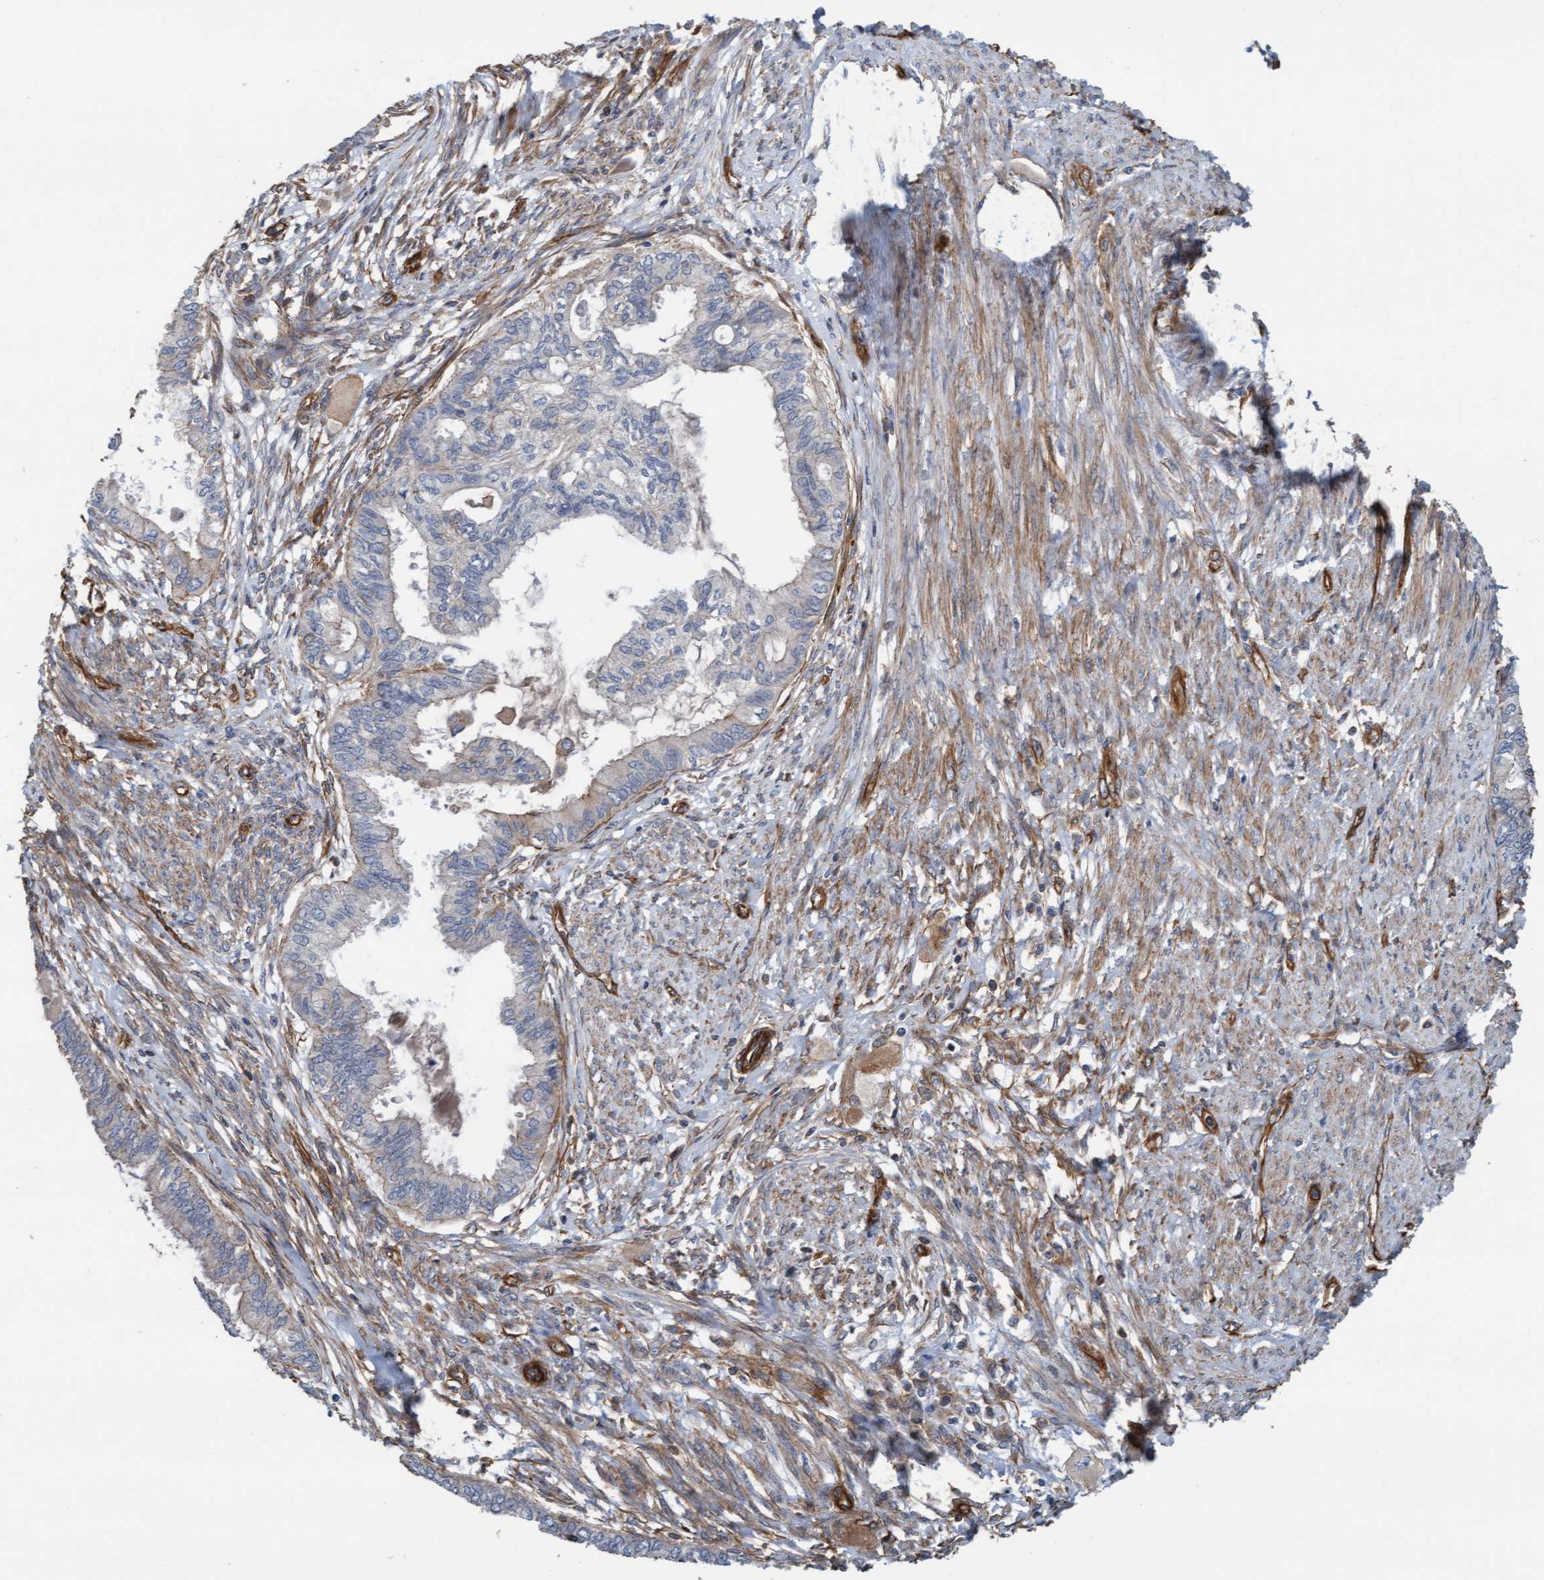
{"staining": {"intensity": "negative", "quantity": "none", "location": "none"}, "tissue": "cervical cancer", "cell_type": "Tumor cells", "image_type": "cancer", "snomed": [{"axis": "morphology", "description": "Normal tissue, NOS"}, {"axis": "morphology", "description": "Adenocarcinoma, NOS"}, {"axis": "topography", "description": "Cervix"}, {"axis": "topography", "description": "Endometrium"}], "caption": "Micrograph shows no significant protein expression in tumor cells of cervical cancer. (Stains: DAB (3,3'-diaminobenzidine) immunohistochemistry (IHC) with hematoxylin counter stain, Microscopy: brightfield microscopy at high magnification).", "gene": "STXBP4", "patient": {"sex": "female", "age": 86}}